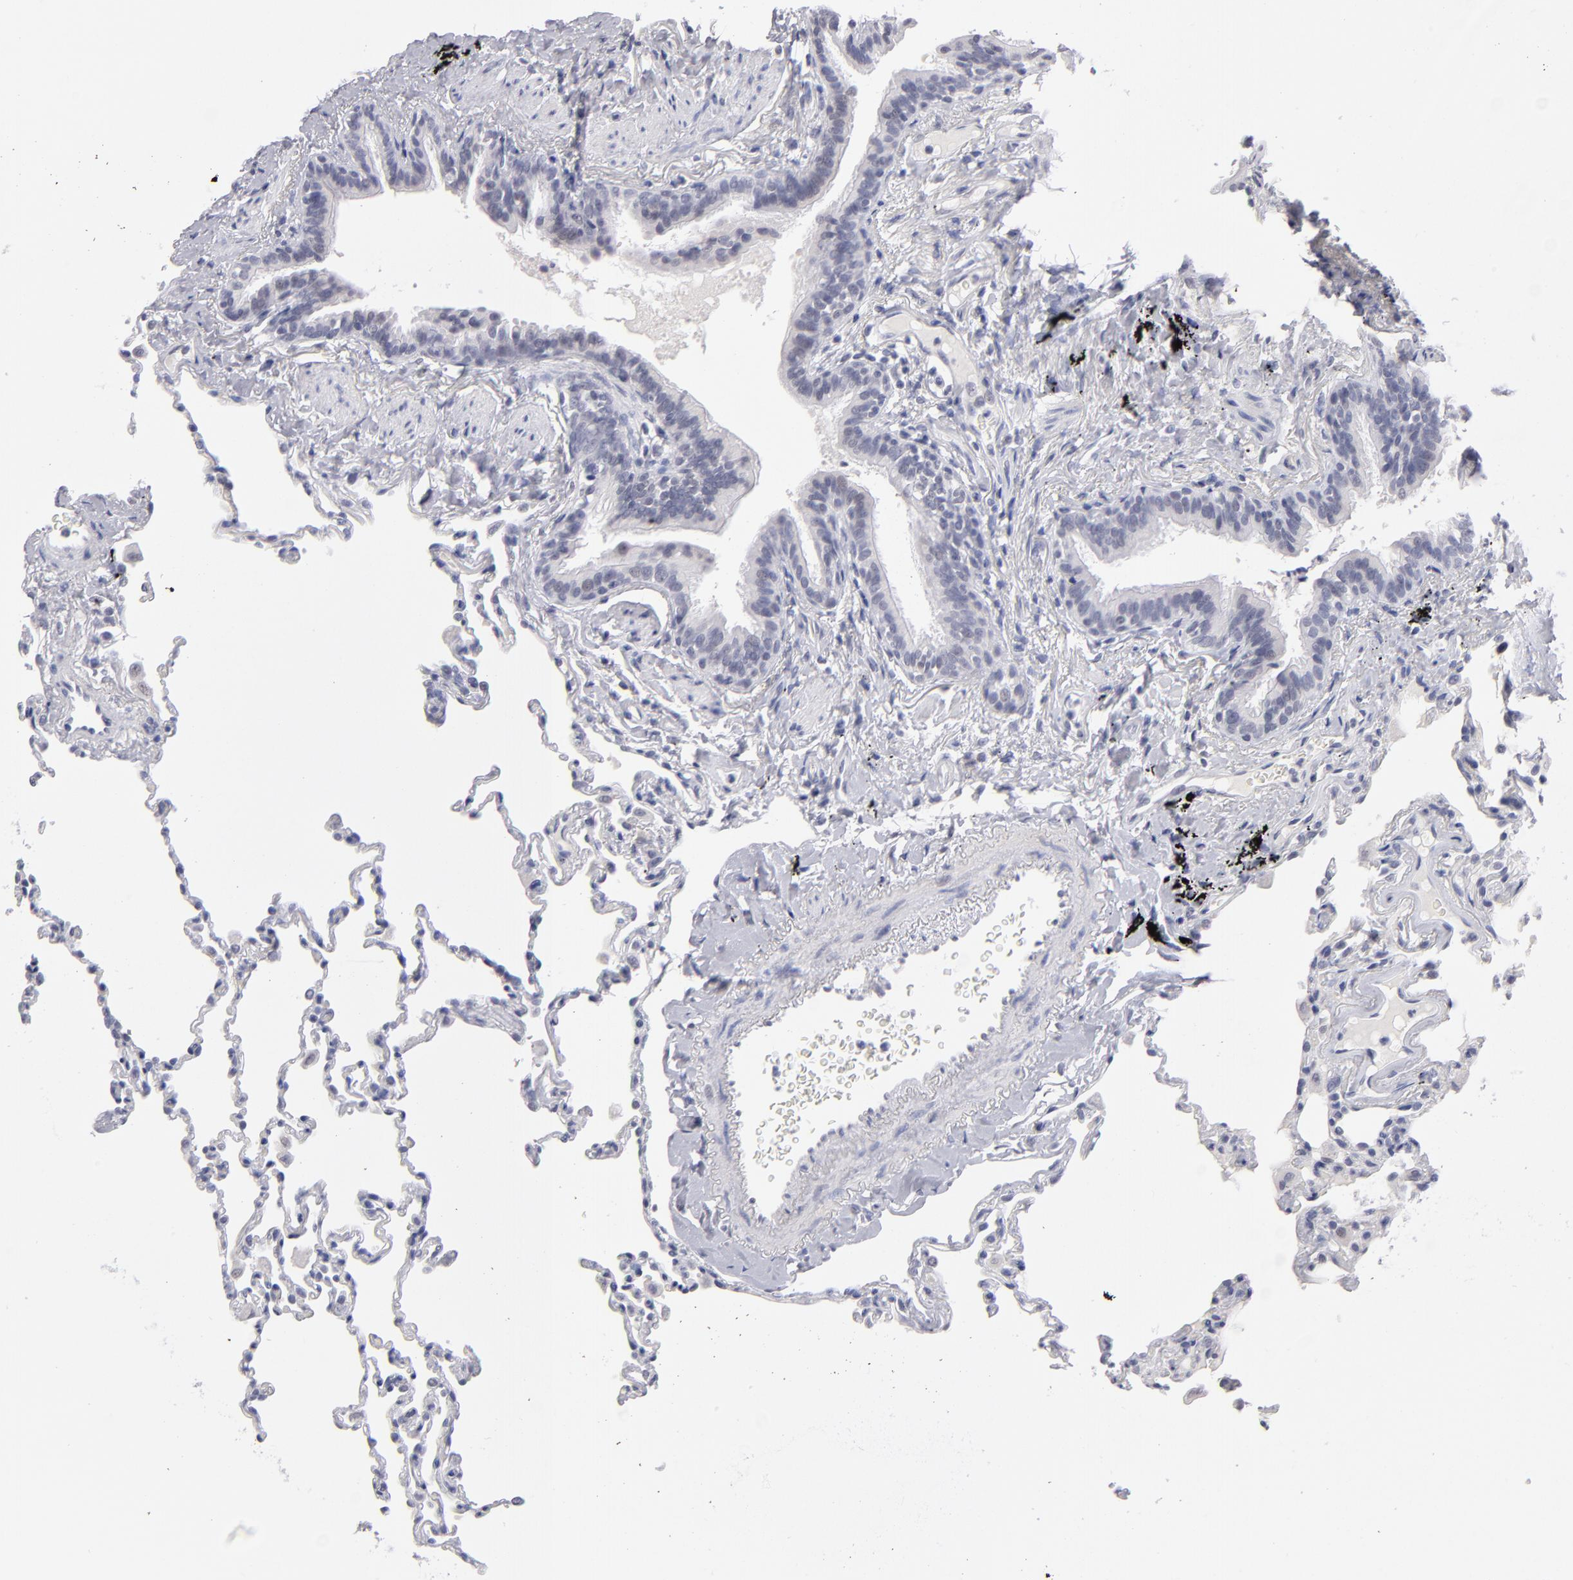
{"staining": {"intensity": "negative", "quantity": "none", "location": "none"}, "tissue": "lung", "cell_type": "Alveolar cells", "image_type": "normal", "snomed": [{"axis": "morphology", "description": "Normal tissue, NOS"}, {"axis": "topography", "description": "Lung"}], "caption": "This histopathology image is of benign lung stained with IHC to label a protein in brown with the nuclei are counter-stained blue. There is no positivity in alveolar cells. (Stains: DAB immunohistochemistry (IHC) with hematoxylin counter stain, Microscopy: brightfield microscopy at high magnification).", "gene": "TEX11", "patient": {"sex": "male", "age": 59}}